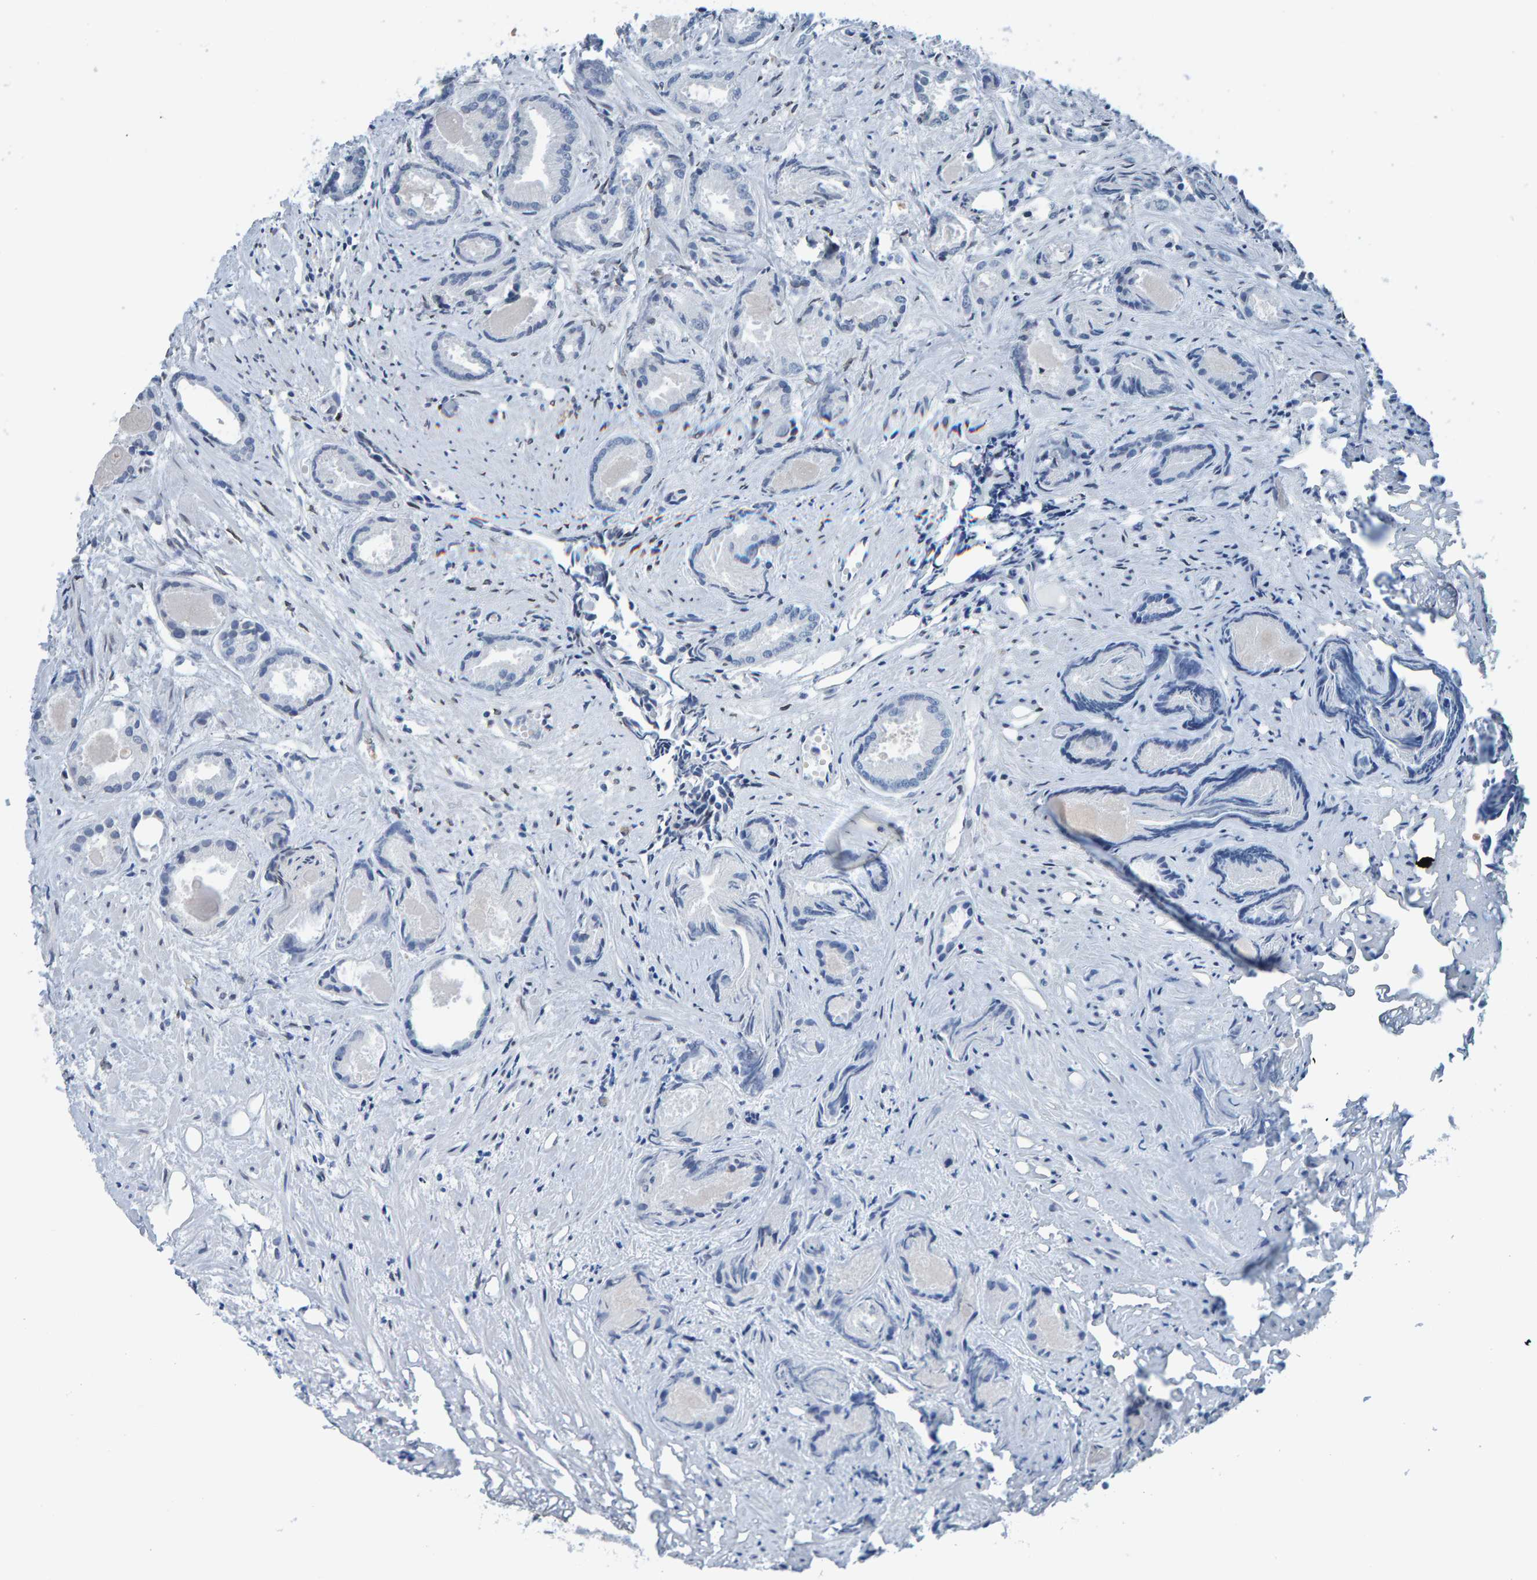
{"staining": {"intensity": "negative", "quantity": "none", "location": "none"}, "tissue": "prostate cancer", "cell_type": "Tumor cells", "image_type": "cancer", "snomed": [{"axis": "morphology", "description": "Adenocarcinoma, Low grade"}, {"axis": "topography", "description": "Prostate"}], "caption": "Immunohistochemistry (IHC) photomicrograph of prostate cancer (low-grade adenocarcinoma) stained for a protein (brown), which shows no expression in tumor cells.", "gene": "LMNB2", "patient": {"sex": "male", "age": 72}}